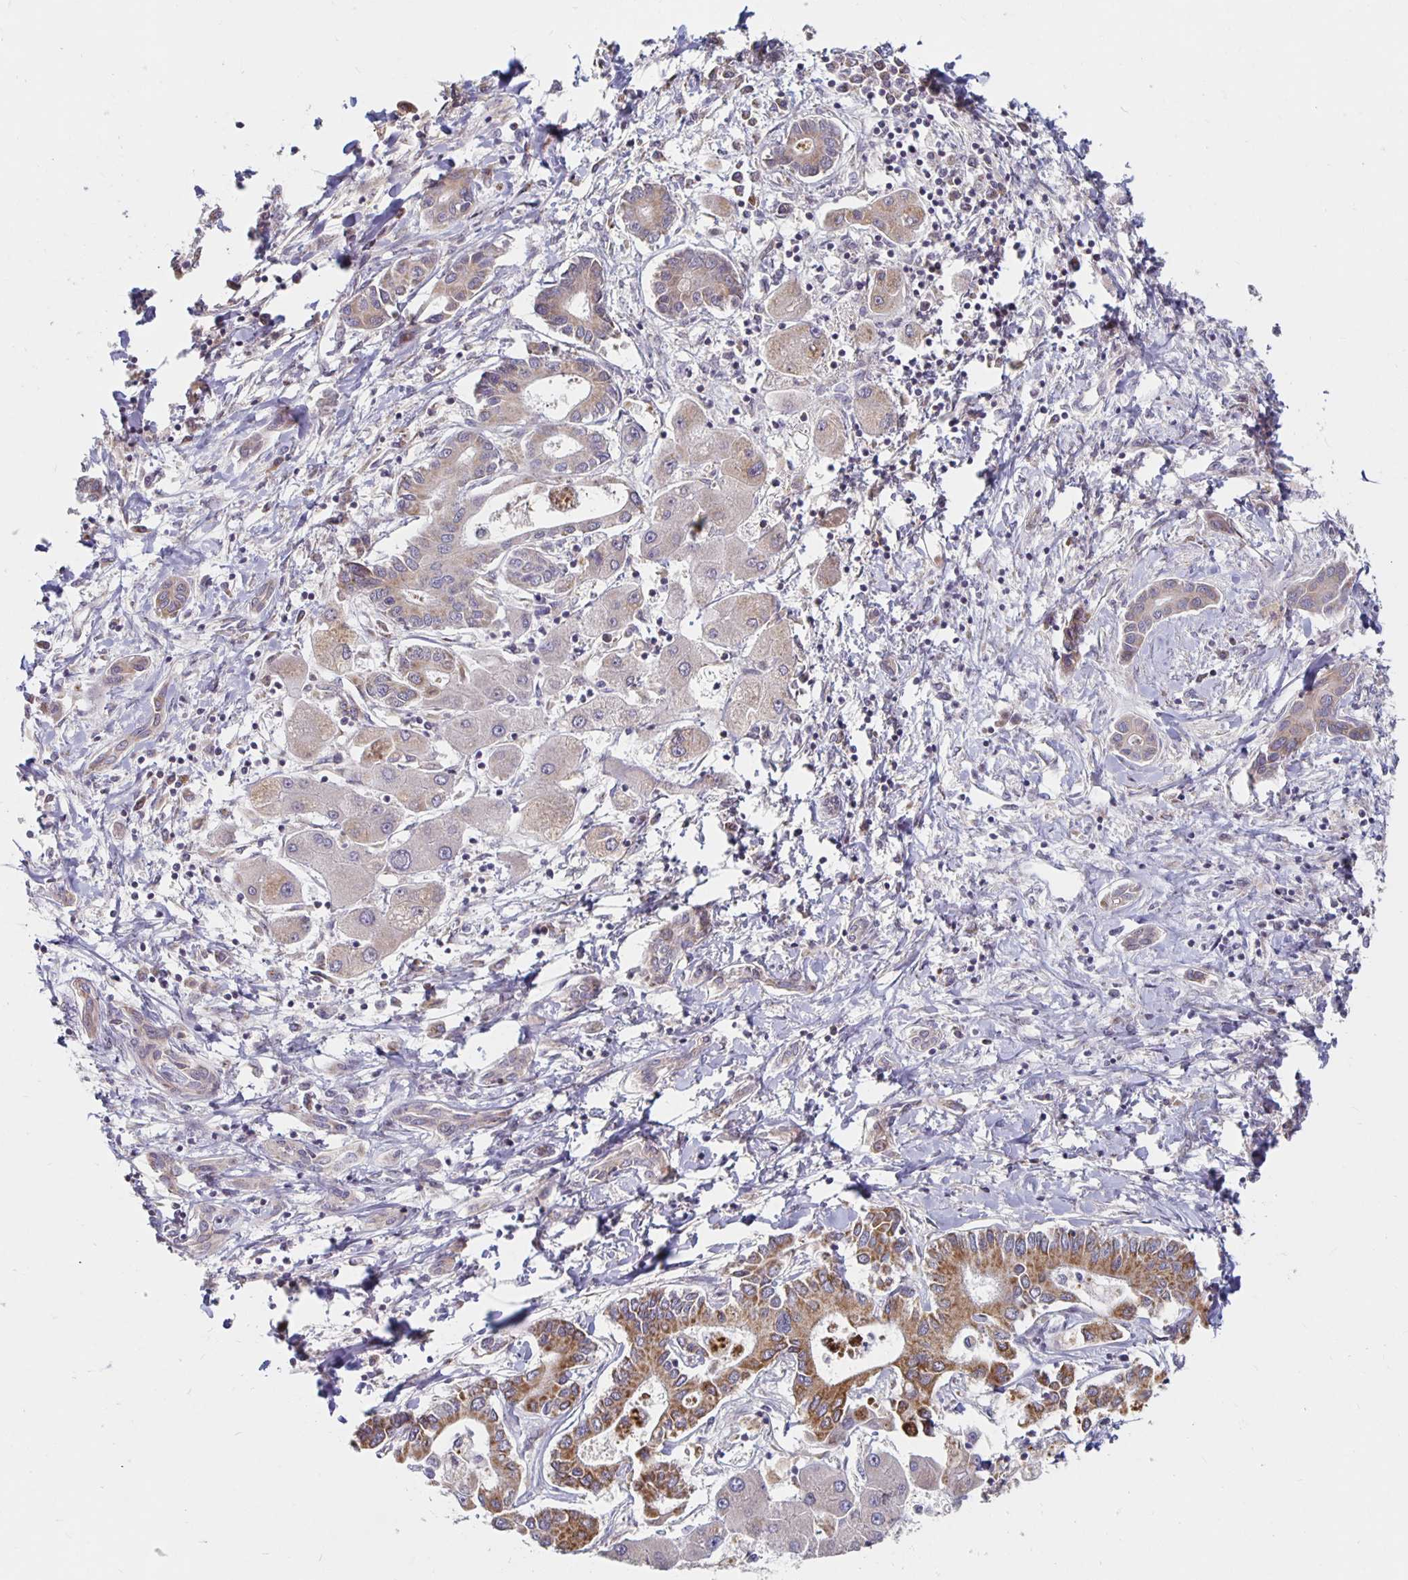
{"staining": {"intensity": "moderate", "quantity": ">75%", "location": "cytoplasmic/membranous"}, "tissue": "liver cancer", "cell_type": "Tumor cells", "image_type": "cancer", "snomed": [{"axis": "morphology", "description": "Cholangiocarcinoma"}, {"axis": "topography", "description": "Liver"}], "caption": "High-power microscopy captured an IHC micrograph of liver cancer, revealing moderate cytoplasmic/membranous expression in approximately >75% of tumor cells.", "gene": "MRPL28", "patient": {"sex": "male", "age": 66}}